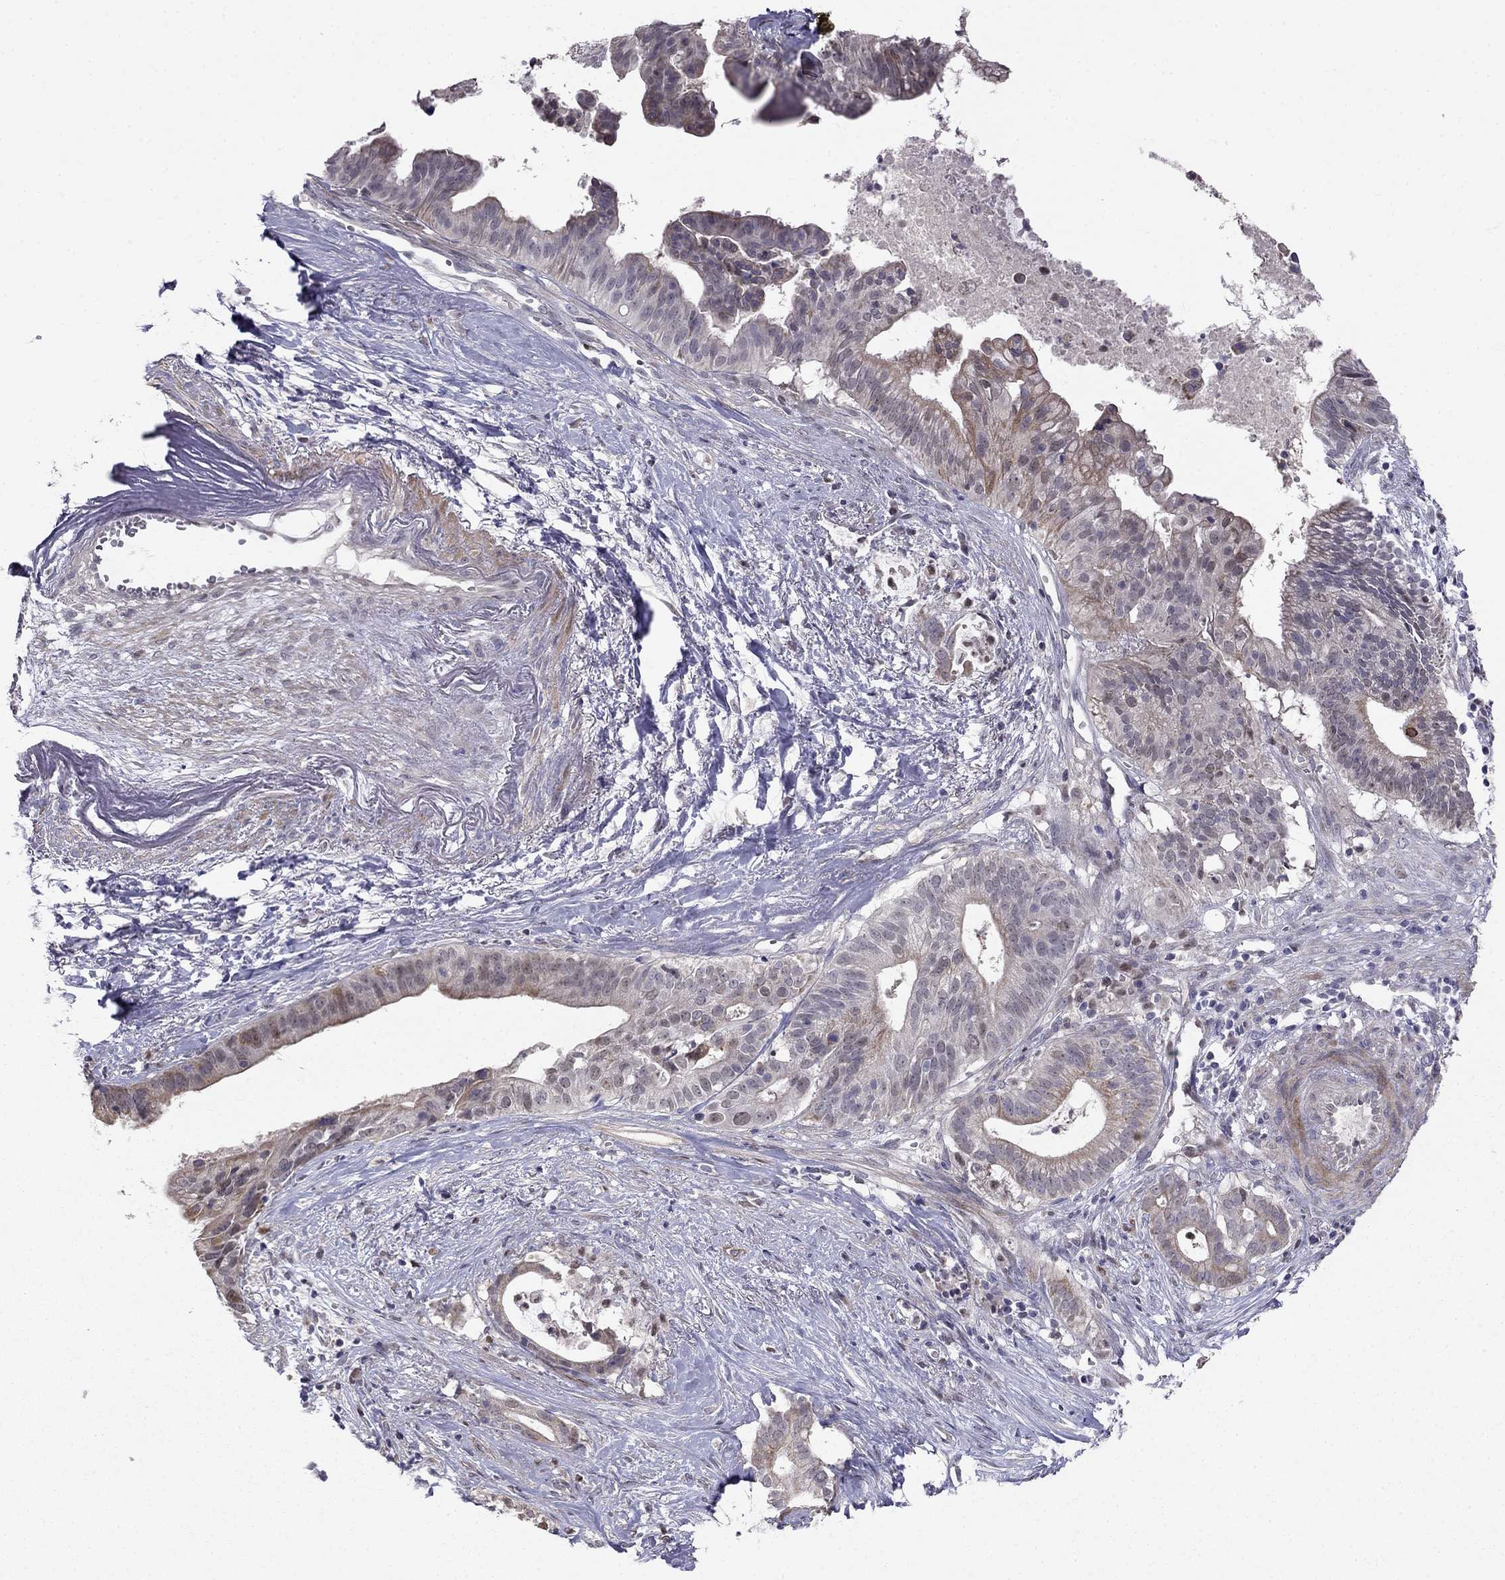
{"staining": {"intensity": "moderate", "quantity": "<25%", "location": "cytoplasmic/membranous"}, "tissue": "pancreatic cancer", "cell_type": "Tumor cells", "image_type": "cancer", "snomed": [{"axis": "morphology", "description": "Adenocarcinoma, NOS"}, {"axis": "topography", "description": "Pancreas"}], "caption": "IHC micrograph of neoplastic tissue: human pancreatic cancer stained using IHC demonstrates low levels of moderate protein expression localized specifically in the cytoplasmic/membranous of tumor cells, appearing as a cytoplasmic/membranous brown color.", "gene": "LRRC39", "patient": {"sex": "male", "age": 61}}